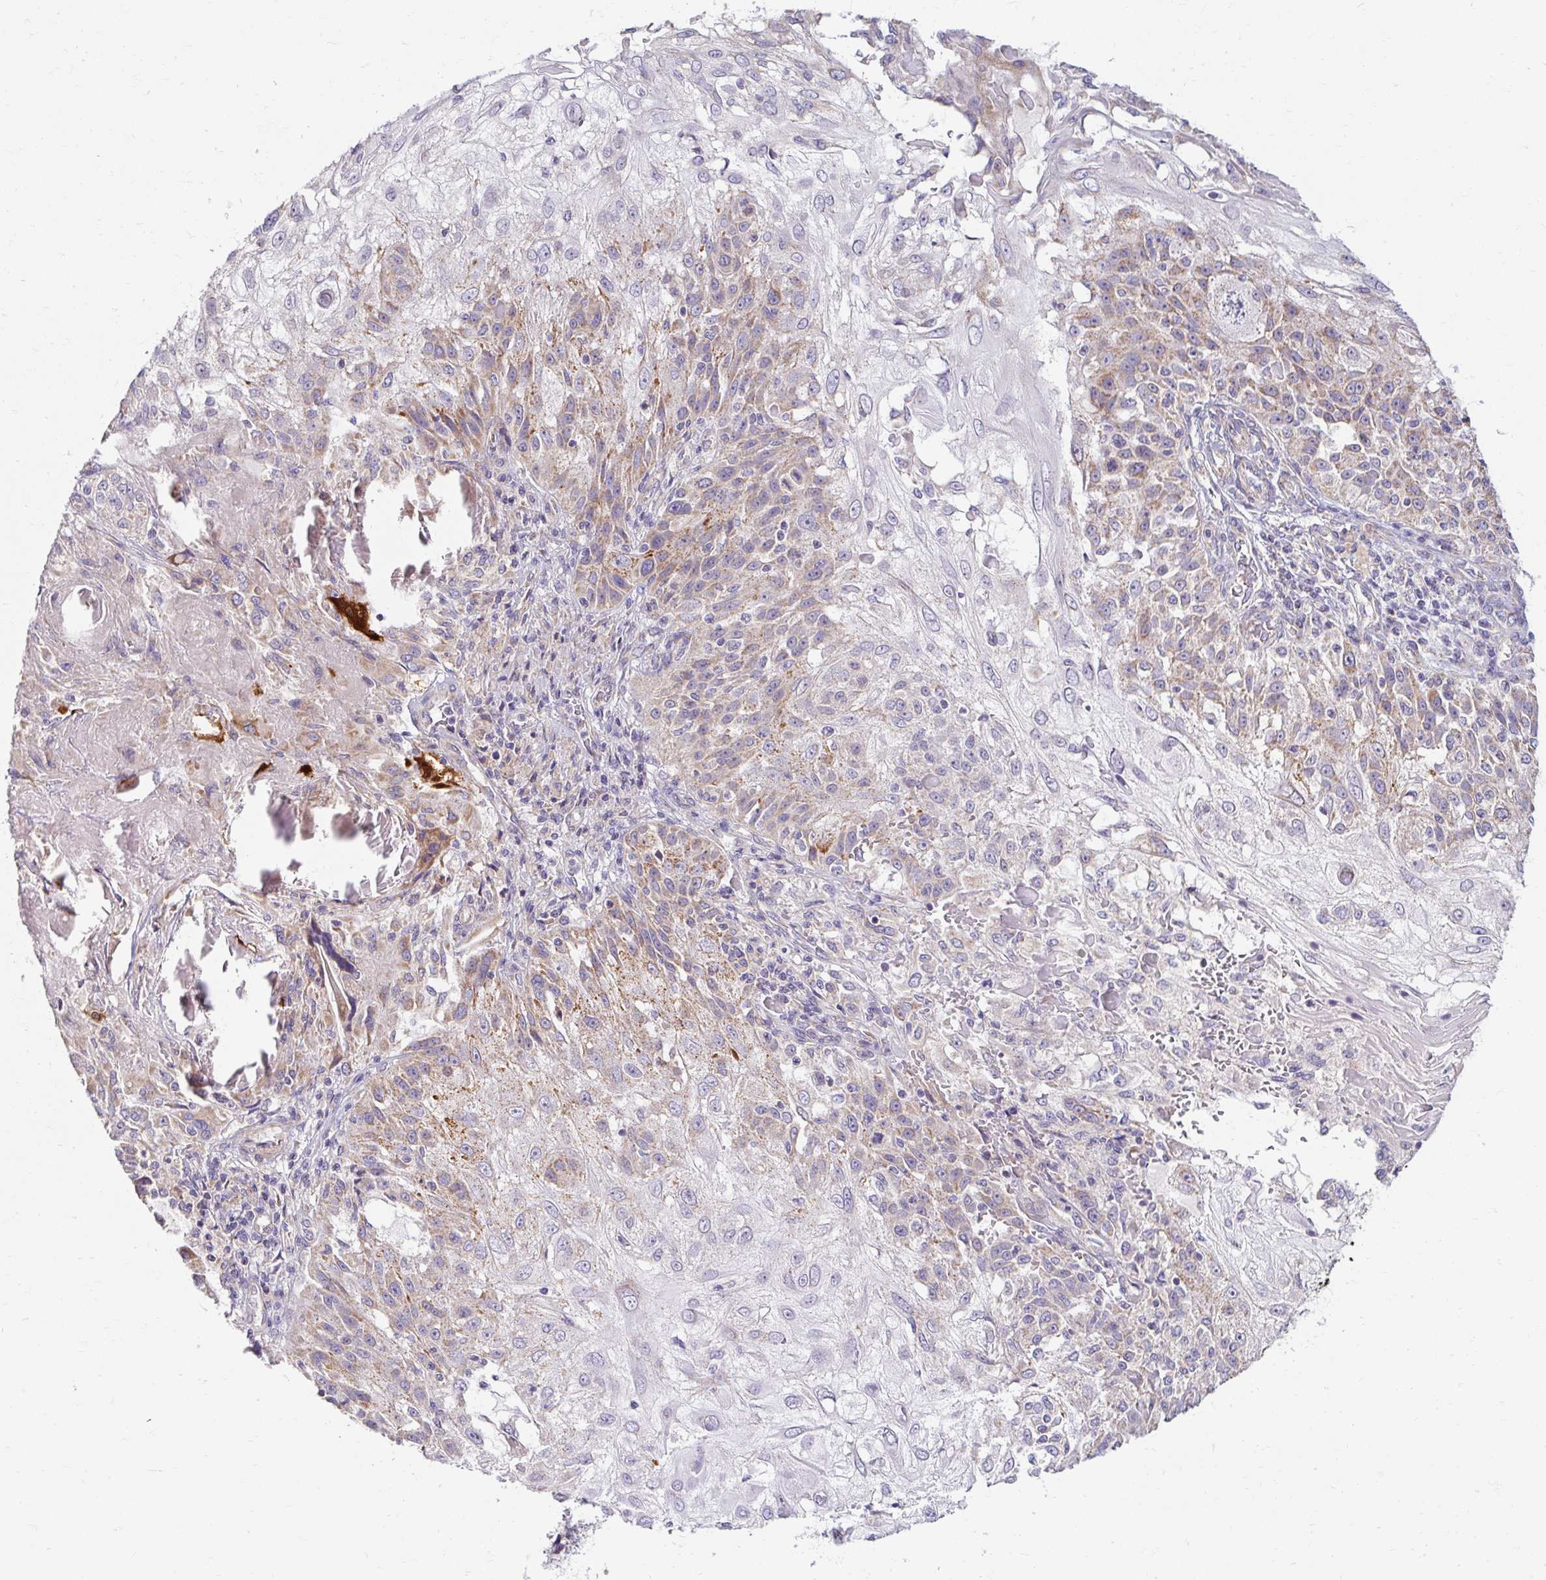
{"staining": {"intensity": "weak", "quantity": "25%-75%", "location": "cytoplasmic/membranous"}, "tissue": "skin cancer", "cell_type": "Tumor cells", "image_type": "cancer", "snomed": [{"axis": "morphology", "description": "Normal tissue, NOS"}, {"axis": "morphology", "description": "Squamous cell carcinoma, NOS"}, {"axis": "topography", "description": "Skin"}], "caption": "High-magnification brightfield microscopy of squamous cell carcinoma (skin) stained with DAB (3,3'-diaminobenzidine) (brown) and counterstained with hematoxylin (blue). tumor cells exhibit weak cytoplasmic/membranous staining is identified in approximately25%-75% of cells.", "gene": "SKP2", "patient": {"sex": "female", "age": 83}}